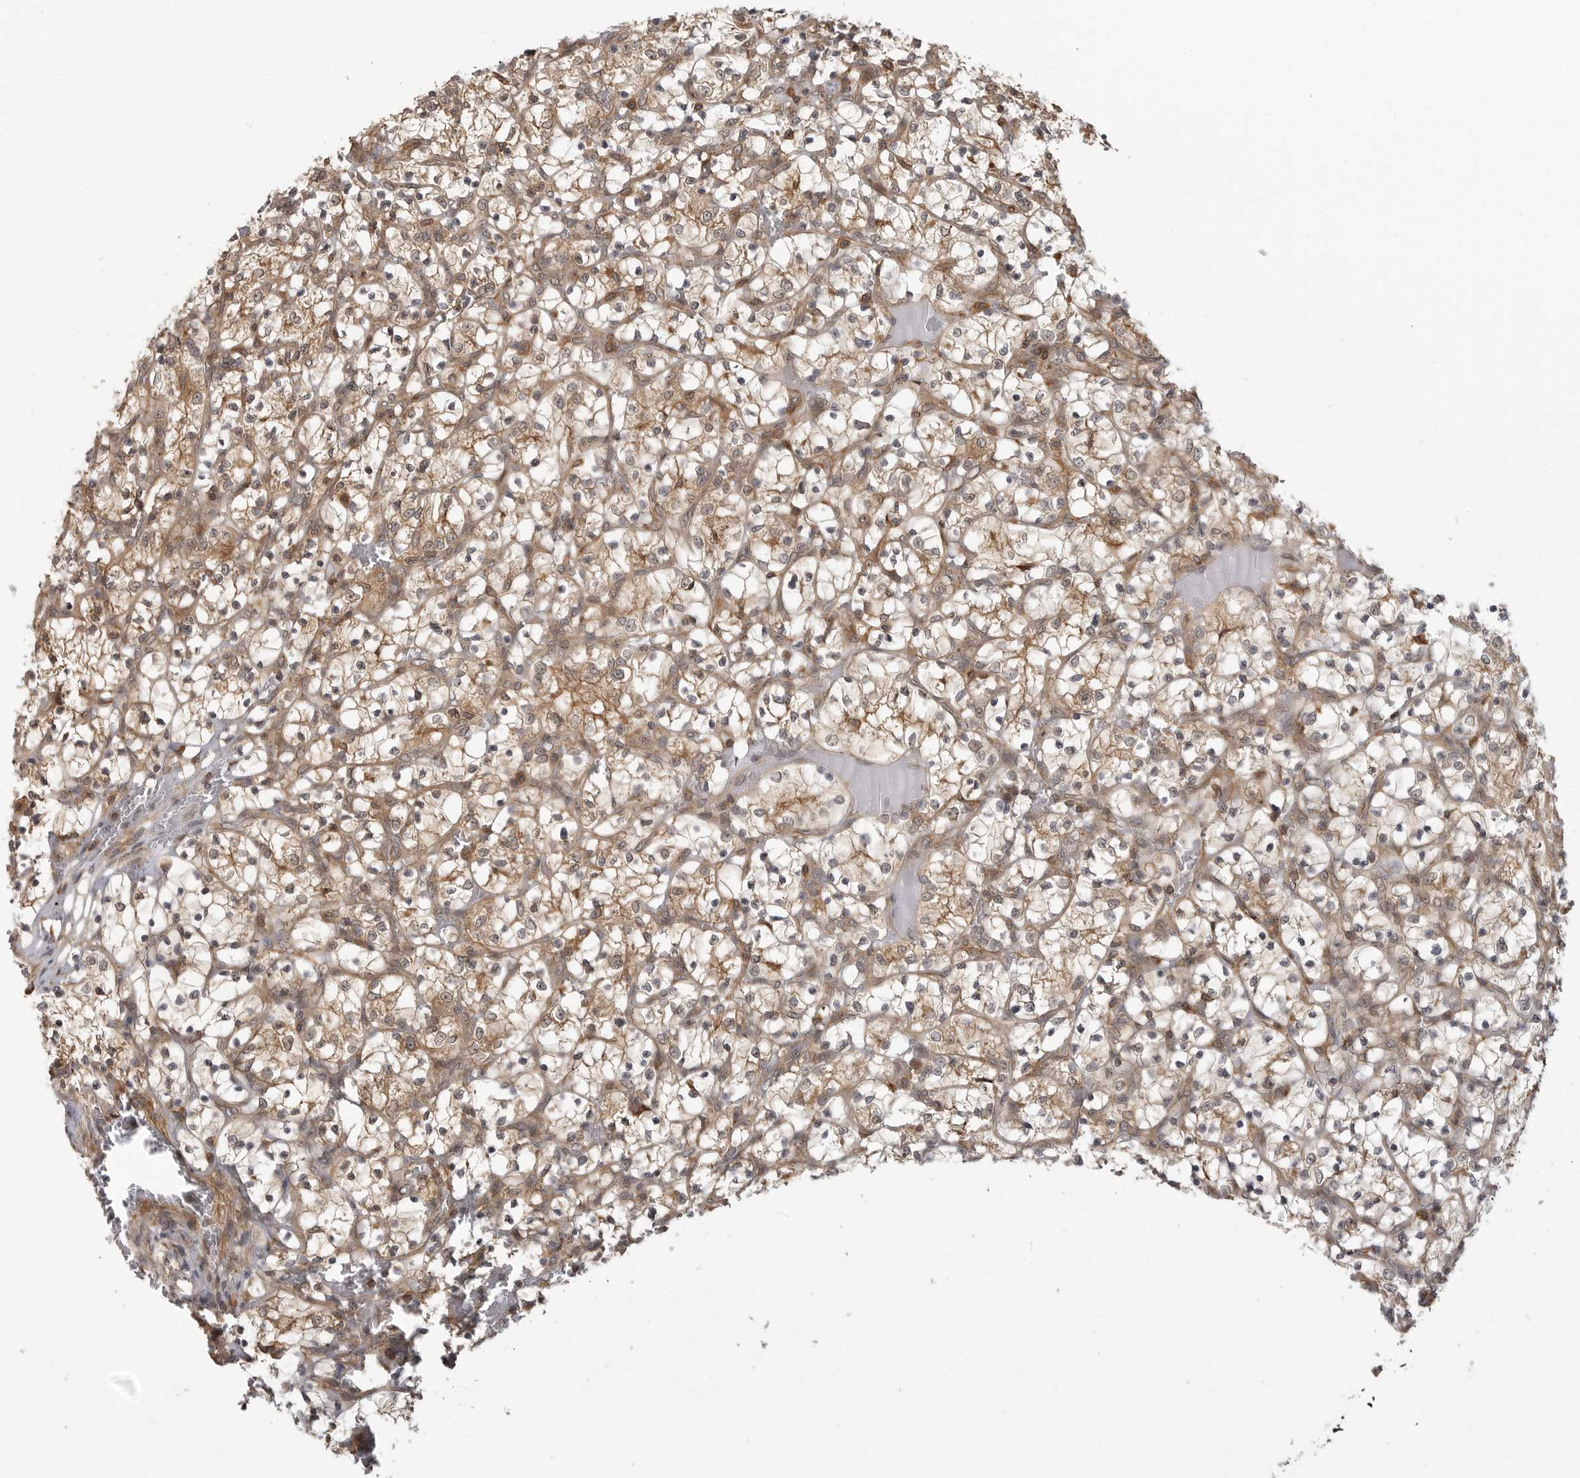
{"staining": {"intensity": "moderate", "quantity": ">75%", "location": "cytoplasmic/membranous"}, "tissue": "renal cancer", "cell_type": "Tumor cells", "image_type": "cancer", "snomed": [{"axis": "morphology", "description": "Adenocarcinoma, NOS"}, {"axis": "topography", "description": "Kidney"}], "caption": "A medium amount of moderate cytoplasmic/membranous positivity is present in about >75% of tumor cells in adenocarcinoma (renal) tissue. (DAB (3,3'-diaminobenzidine) = brown stain, brightfield microscopy at high magnification).", "gene": "ERN1", "patient": {"sex": "female", "age": 69}}